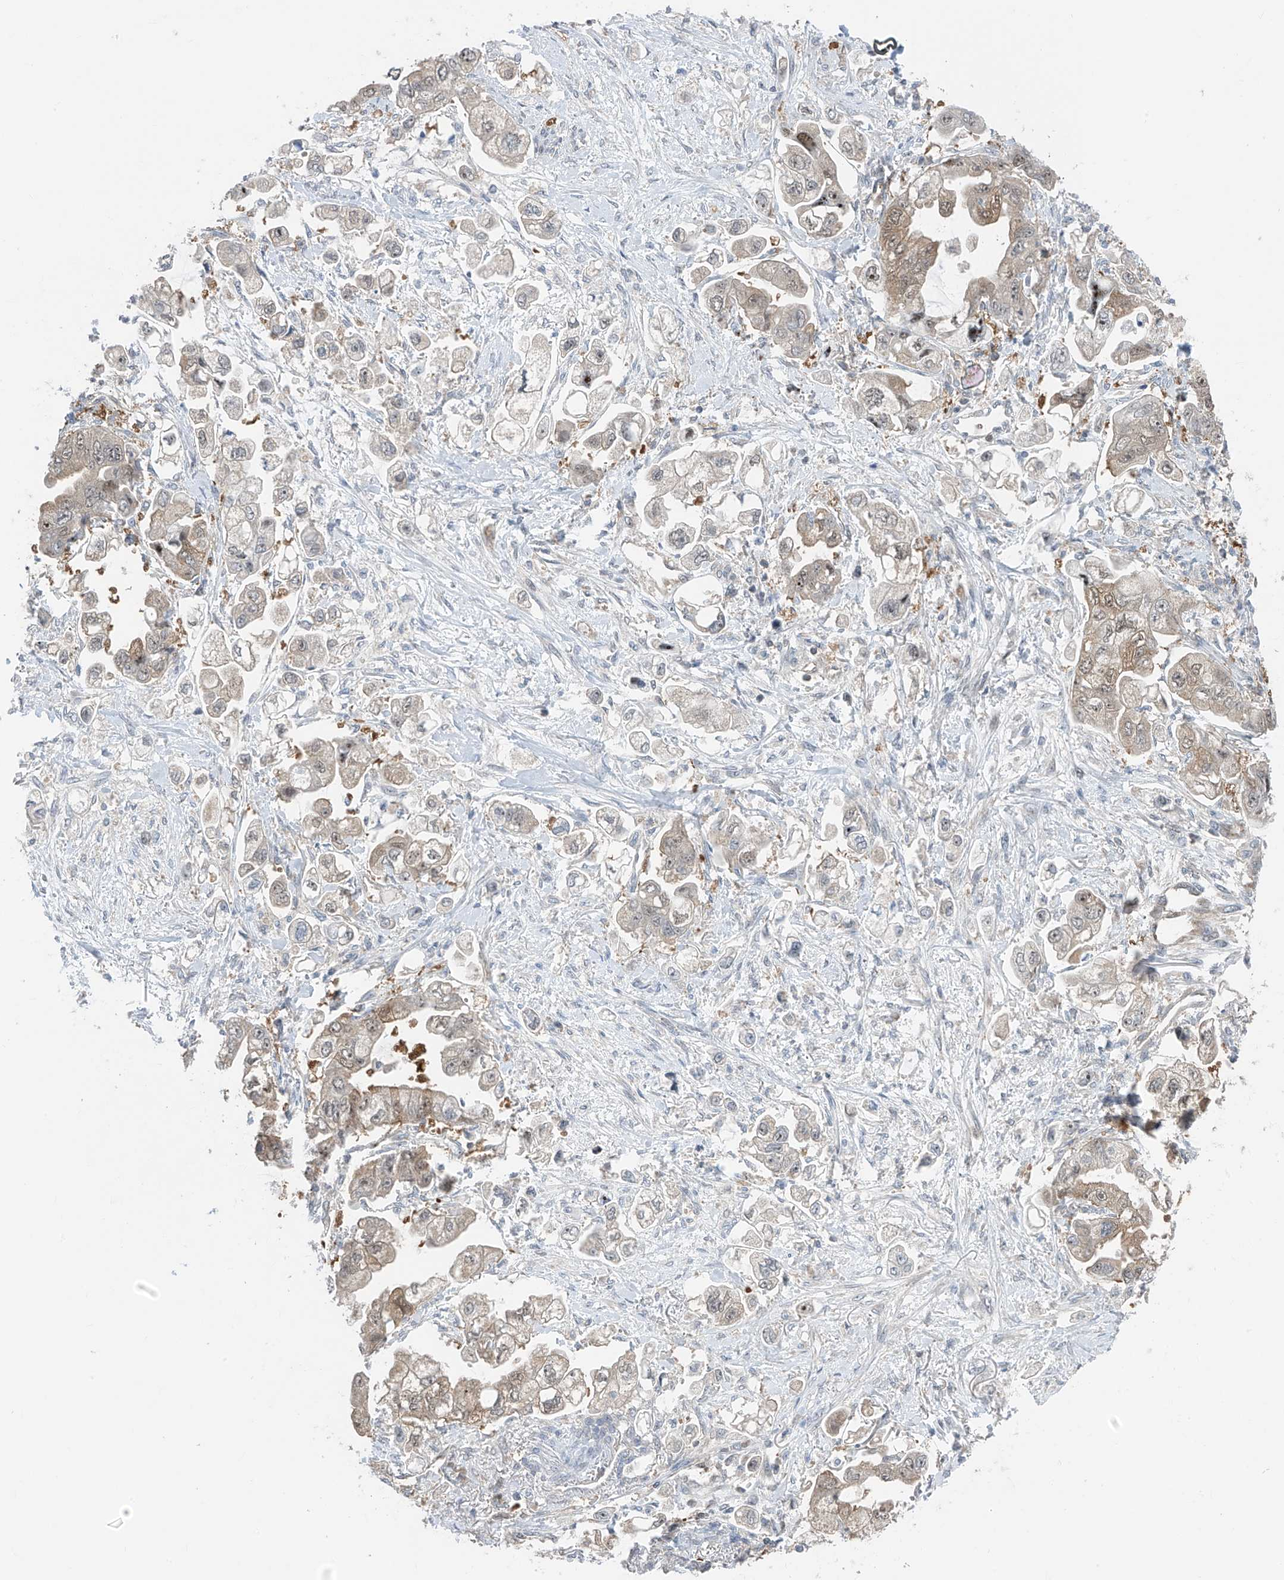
{"staining": {"intensity": "weak", "quantity": "<25%", "location": "cytoplasmic/membranous"}, "tissue": "stomach cancer", "cell_type": "Tumor cells", "image_type": "cancer", "snomed": [{"axis": "morphology", "description": "Adenocarcinoma, NOS"}, {"axis": "topography", "description": "Stomach"}], "caption": "A histopathology image of stomach cancer stained for a protein reveals no brown staining in tumor cells. (DAB immunohistochemistry (IHC), high magnification).", "gene": "TTC38", "patient": {"sex": "male", "age": 62}}